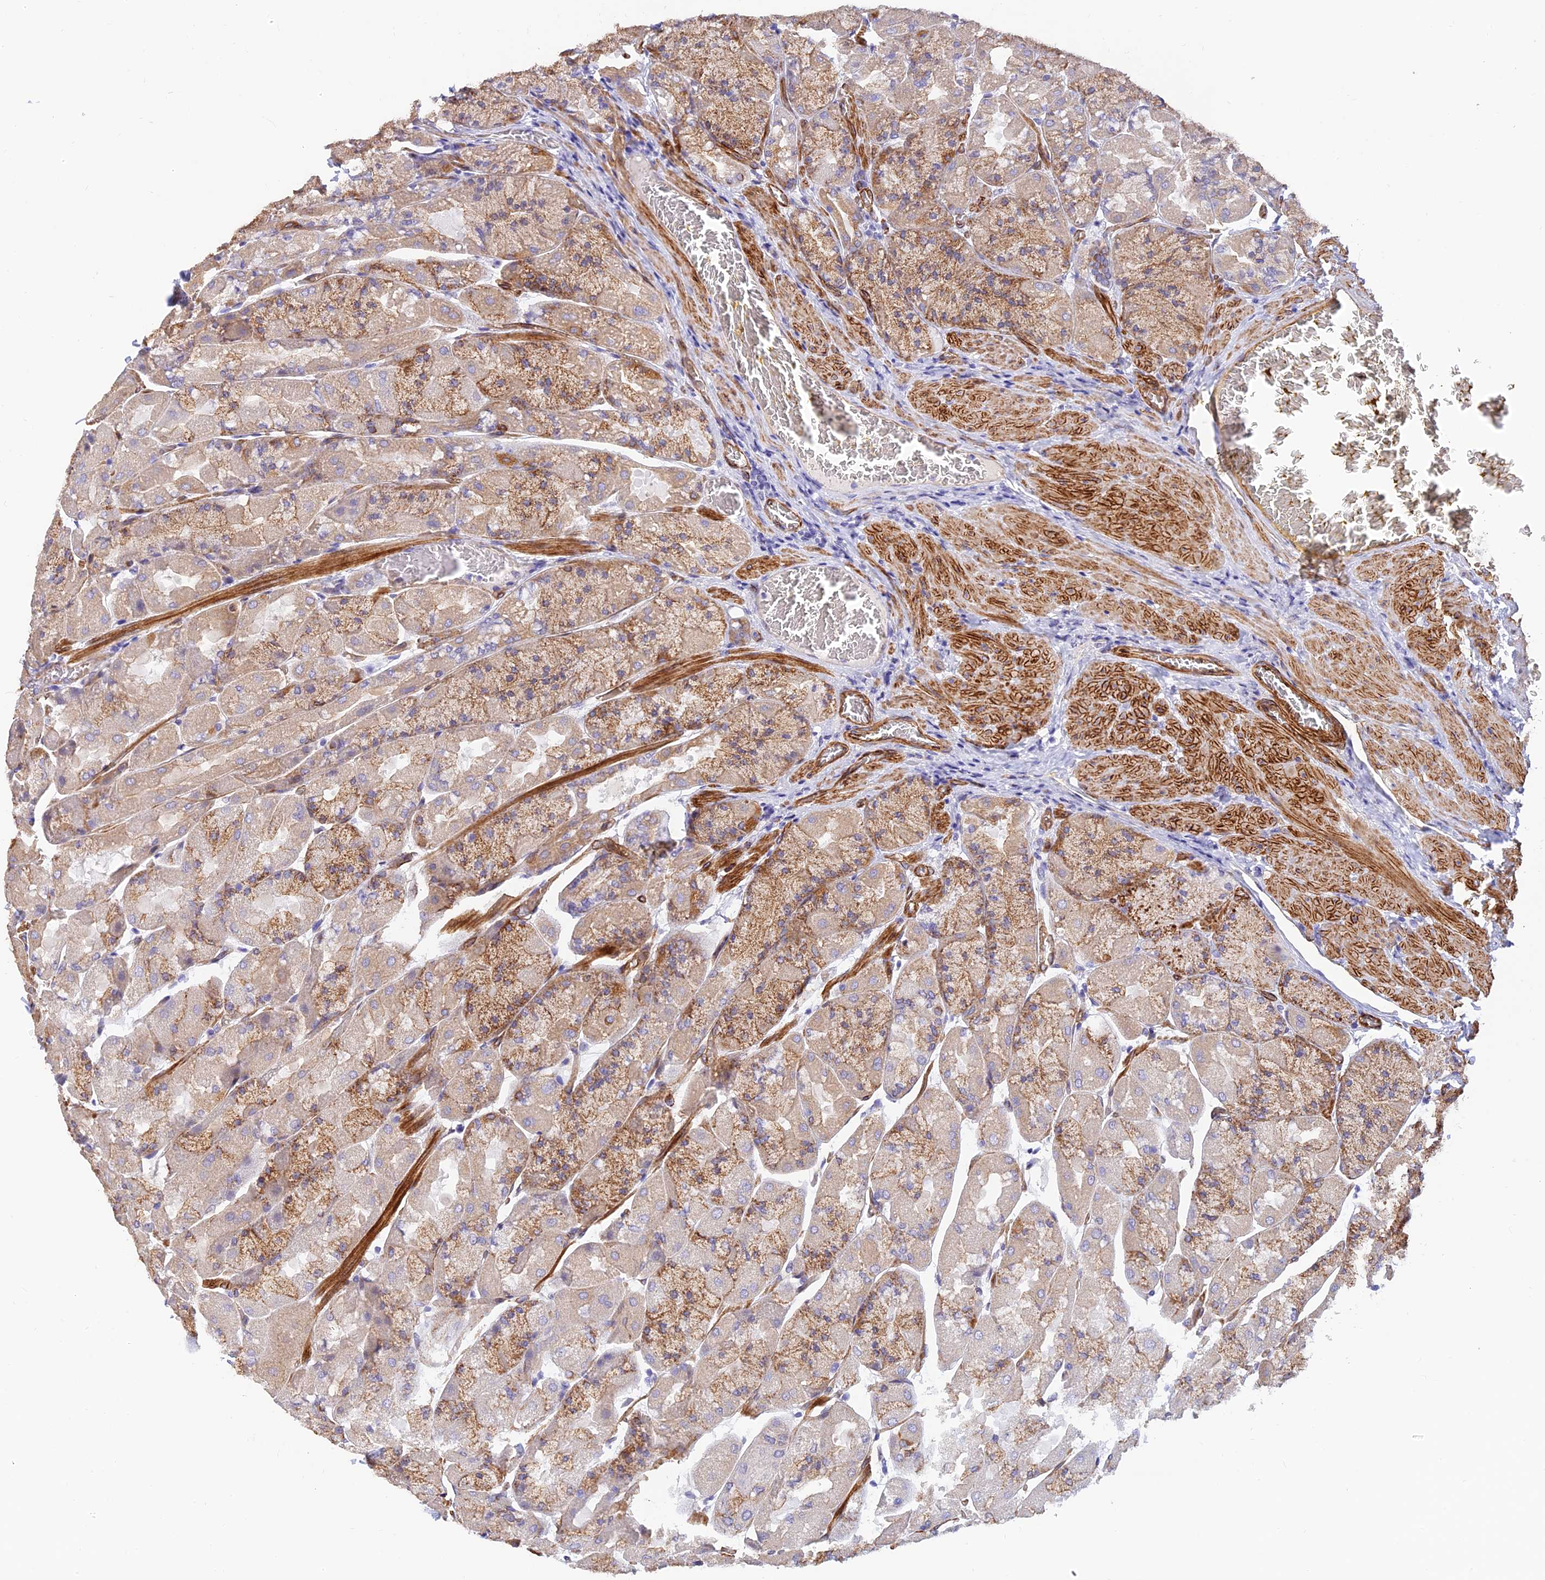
{"staining": {"intensity": "moderate", "quantity": "25%-75%", "location": "cytoplasmic/membranous"}, "tissue": "stomach", "cell_type": "Glandular cells", "image_type": "normal", "snomed": [{"axis": "morphology", "description": "Normal tissue, NOS"}, {"axis": "topography", "description": "Stomach"}], "caption": "Immunohistochemistry micrograph of unremarkable human stomach stained for a protein (brown), which displays medium levels of moderate cytoplasmic/membranous positivity in about 25%-75% of glandular cells.", "gene": "ALDH1L2", "patient": {"sex": "female", "age": 61}}